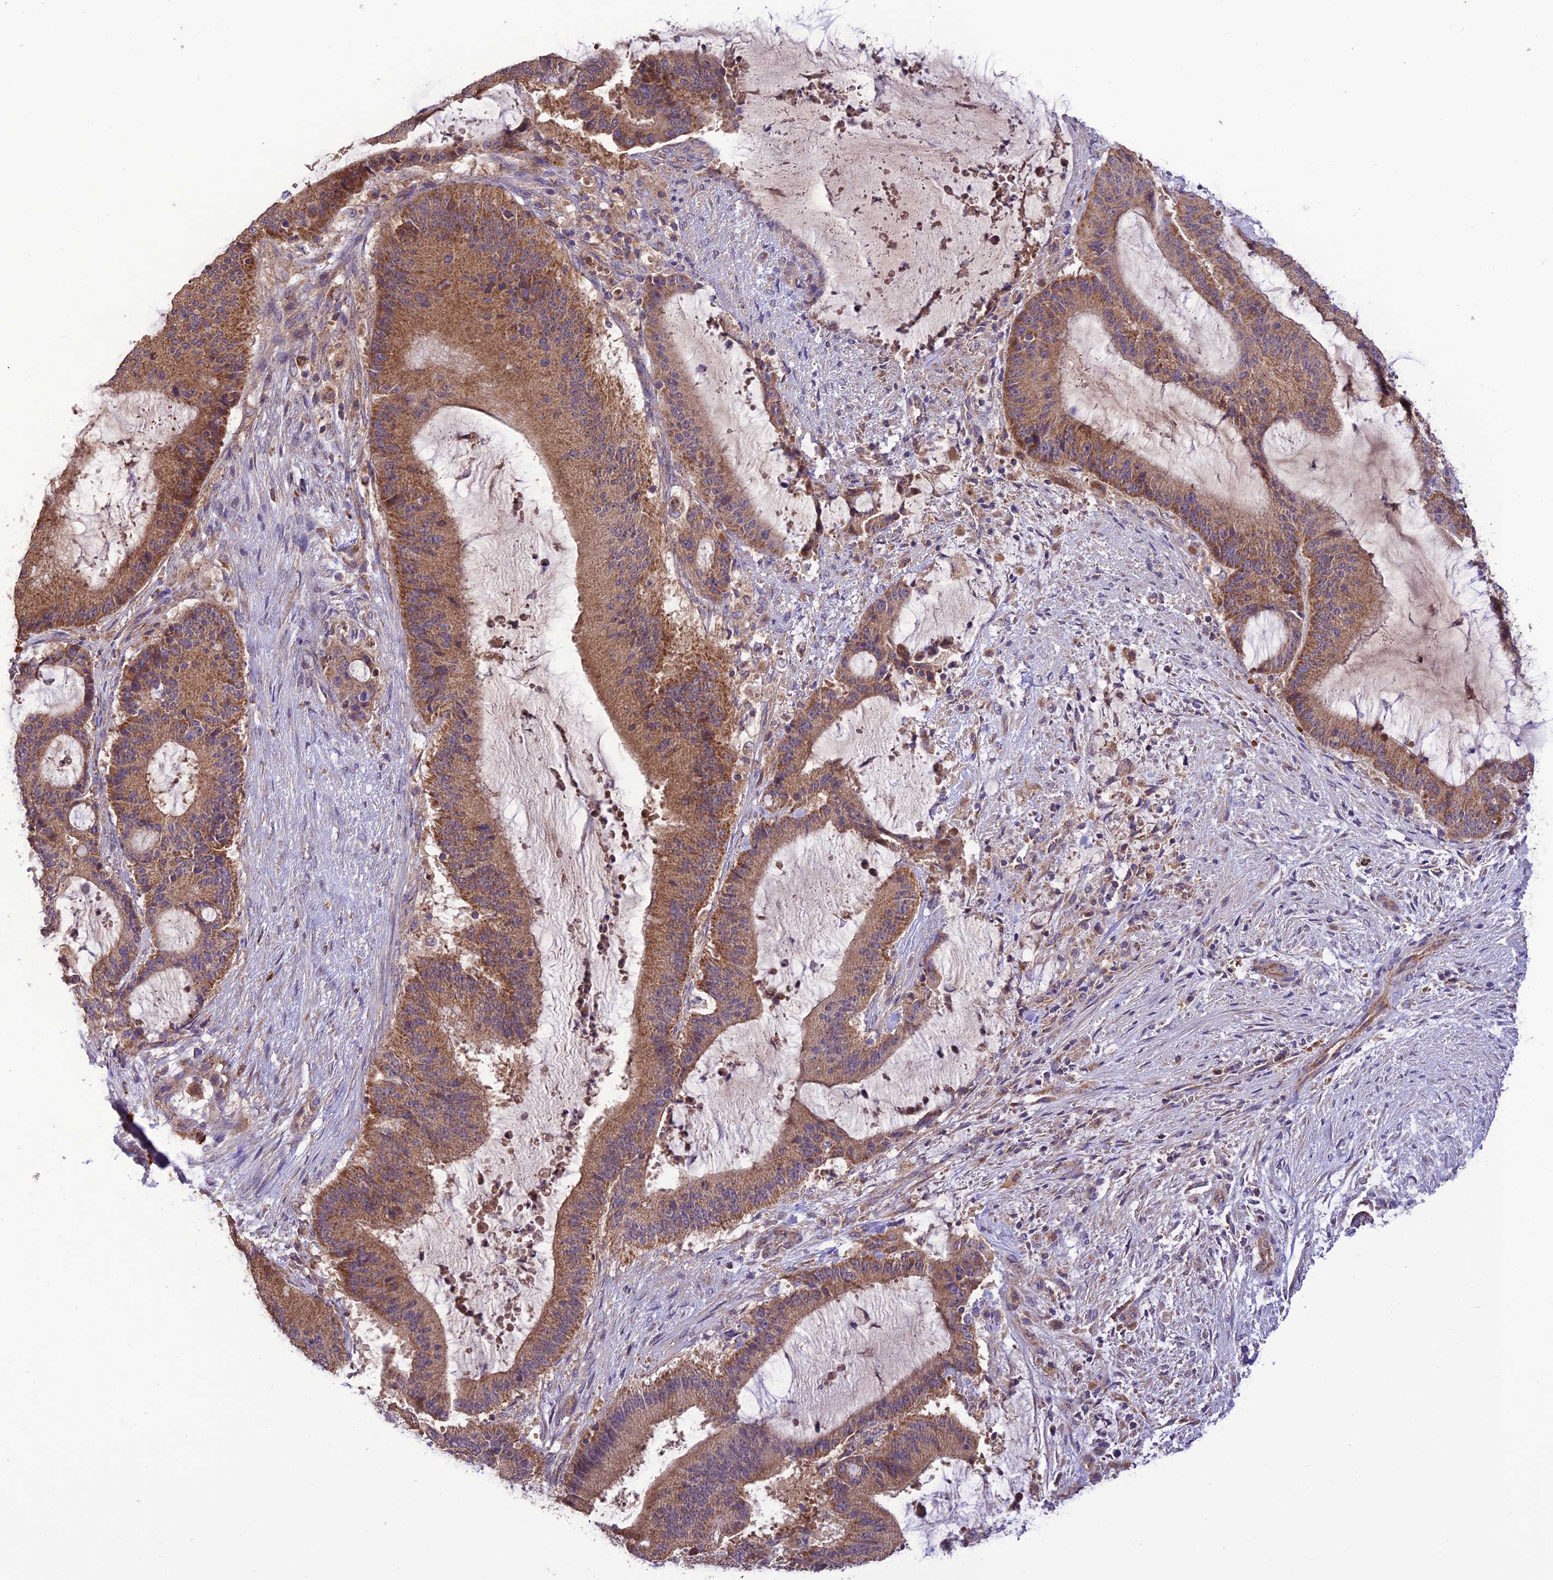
{"staining": {"intensity": "moderate", "quantity": ">75%", "location": "cytoplasmic/membranous"}, "tissue": "liver cancer", "cell_type": "Tumor cells", "image_type": "cancer", "snomed": [{"axis": "morphology", "description": "Normal tissue, NOS"}, {"axis": "morphology", "description": "Cholangiocarcinoma"}, {"axis": "topography", "description": "Liver"}, {"axis": "topography", "description": "Peripheral nerve tissue"}], "caption": "Liver cancer (cholangiocarcinoma) was stained to show a protein in brown. There is medium levels of moderate cytoplasmic/membranous positivity in about >75% of tumor cells. (Brightfield microscopy of DAB IHC at high magnification).", "gene": "NDUFAF1", "patient": {"sex": "female", "age": 73}}